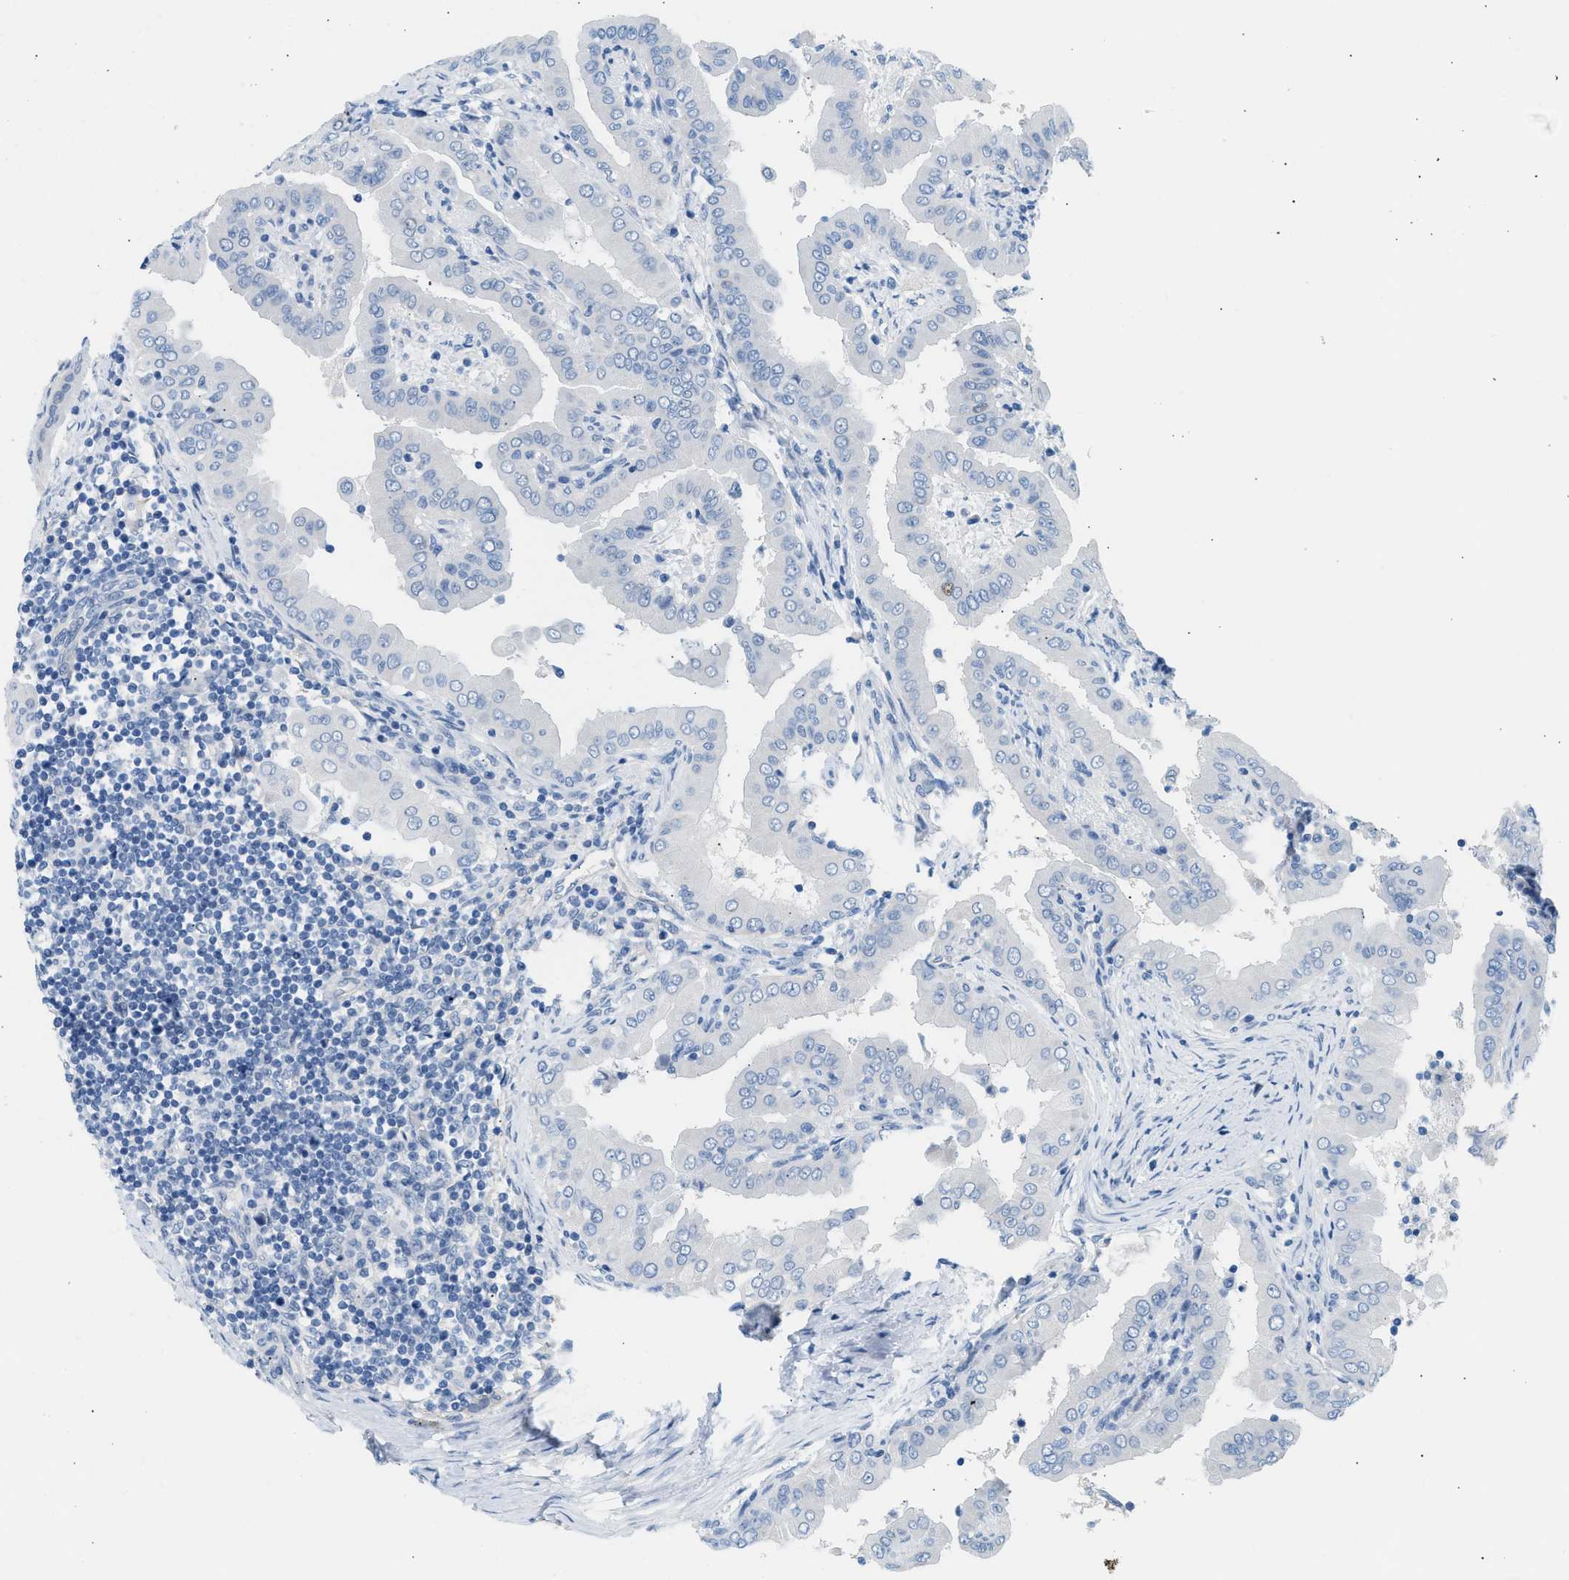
{"staining": {"intensity": "negative", "quantity": "none", "location": "none"}, "tissue": "thyroid cancer", "cell_type": "Tumor cells", "image_type": "cancer", "snomed": [{"axis": "morphology", "description": "Papillary adenocarcinoma, NOS"}, {"axis": "topography", "description": "Thyroid gland"}], "caption": "Thyroid cancer (papillary adenocarcinoma) was stained to show a protein in brown. There is no significant positivity in tumor cells.", "gene": "SPAM1", "patient": {"sex": "male", "age": 33}}